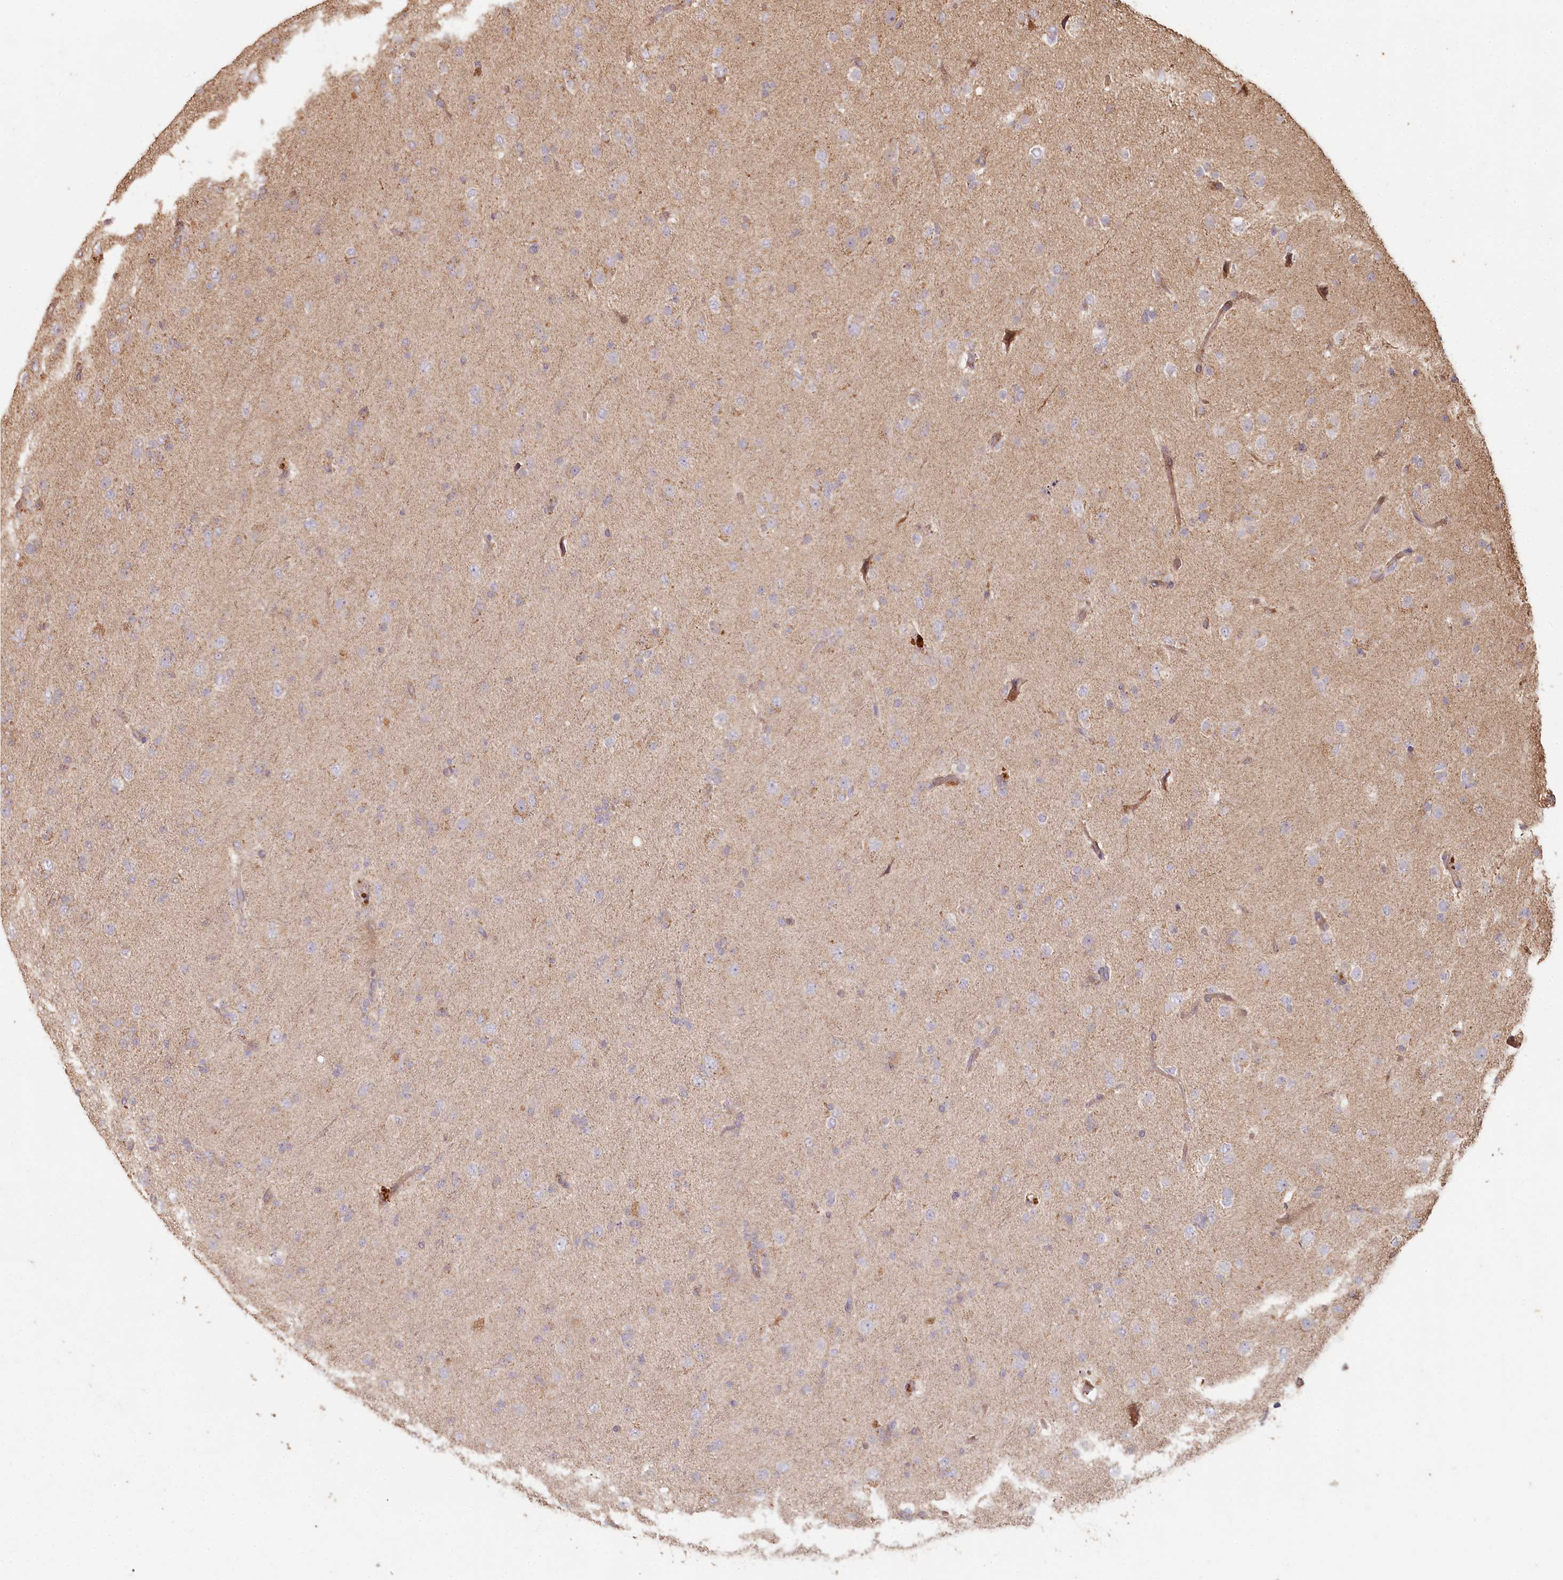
{"staining": {"intensity": "negative", "quantity": "none", "location": "none"}, "tissue": "glioma", "cell_type": "Tumor cells", "image_type": "cancer", "snomed": [{"axis": "morphology", "description": "Glioma, malignant, Low grade"}, {"axis": "topography", "description": "Brain"}], "caption": "Immunohistochemical staining of human malignant glioma (low-grade) demonstrates no significant expression in tumor cells.", "gene": "HAL", "patient": {"sex": "male", "age": 65}}